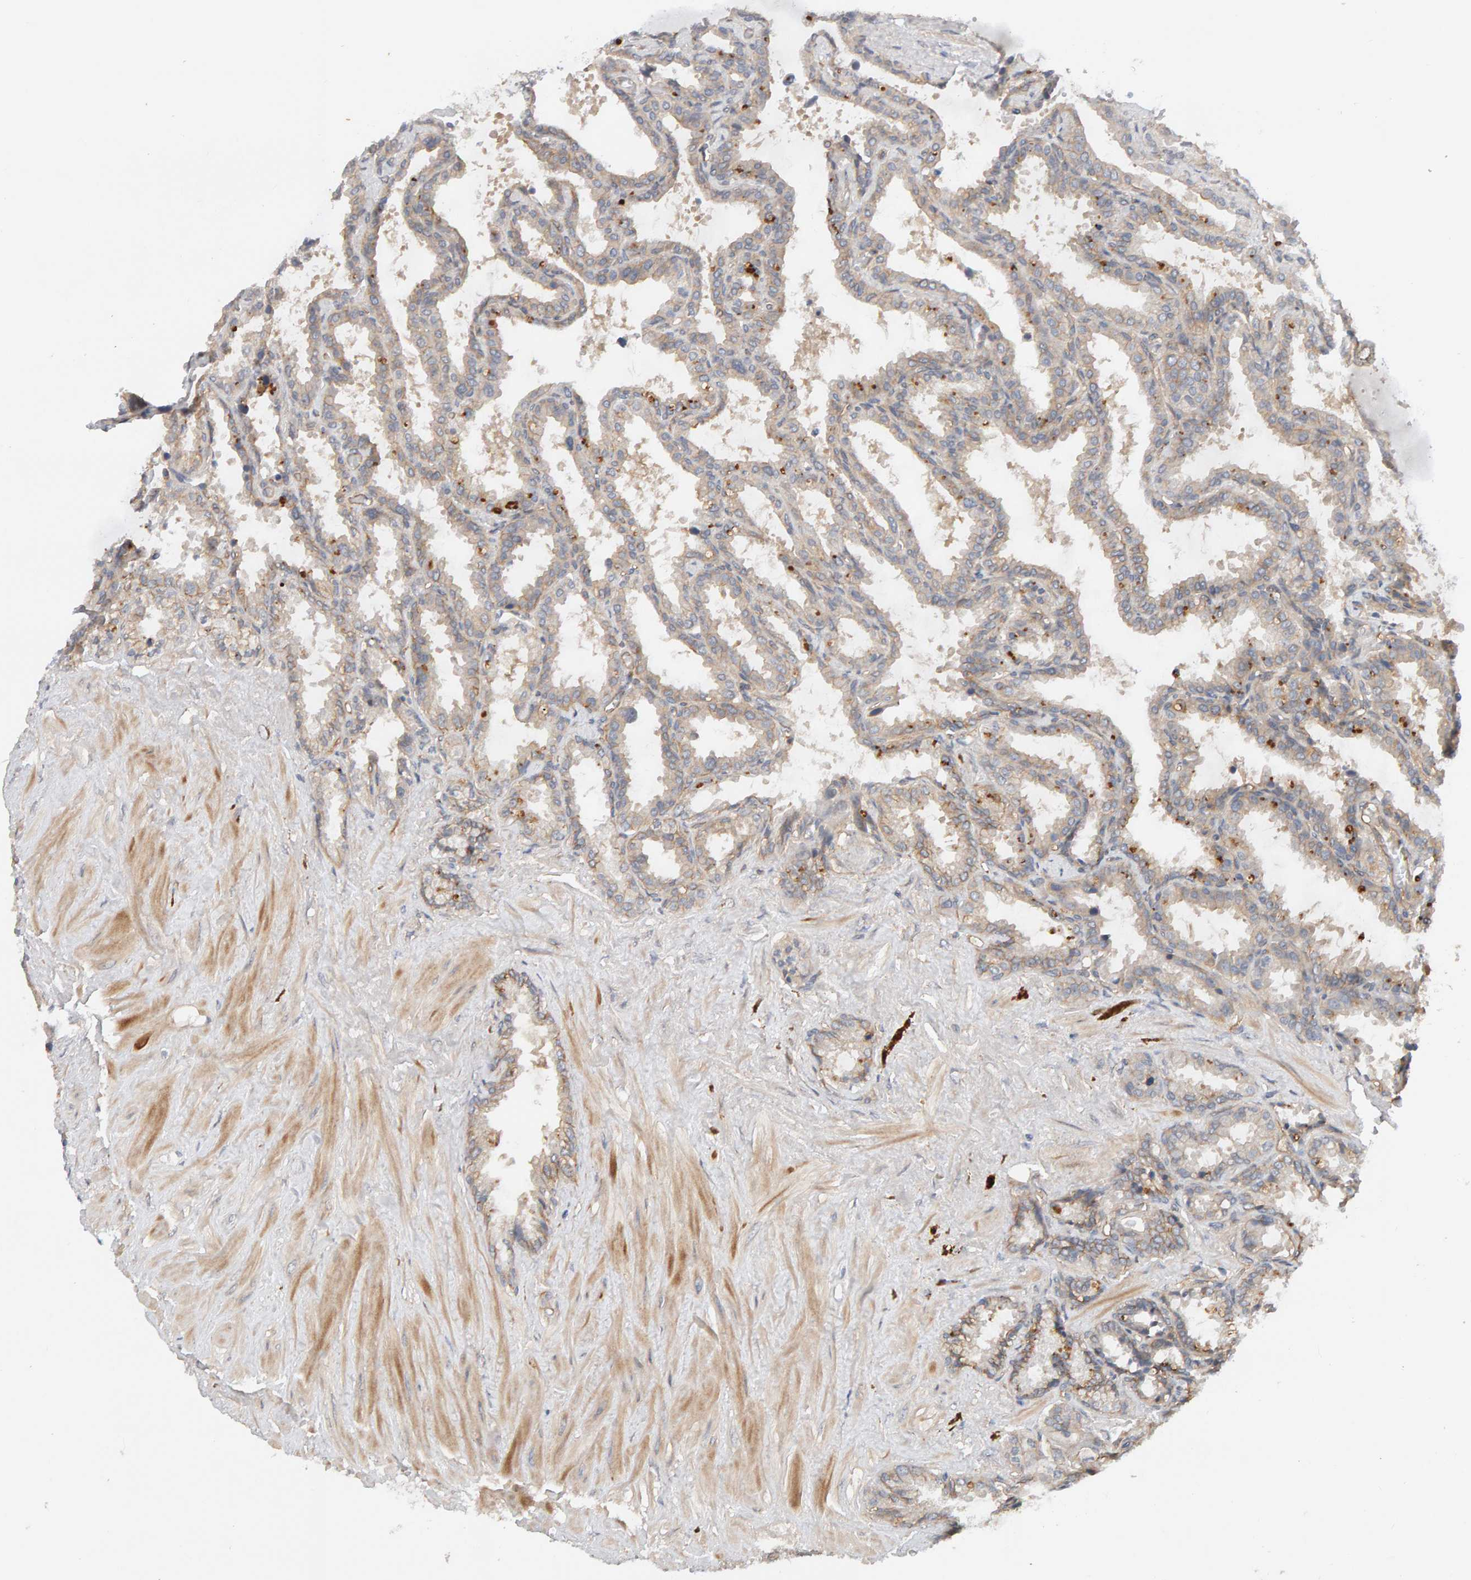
{"staining": {"intensity": "weak", "quantity": ">75%", "location": "cytoplasmic/membranous"}, "tissue": "seminal vesicle", "cell_type": "Glandular cells", "image_type": "normal", "snomed": [{"axis": "morphology", "description": "Normal tissue, NOS"}, {"axis": "topography", "description": "Seminal veicle"}], "caption": "Protein analysis of unremarkable seminal vesicle displays weak cytoplasmic/membranous positivity in about >75% of glandular cells.", "gene": "PPP1R16A", "patient": {"sex": "male", "age": 46}}